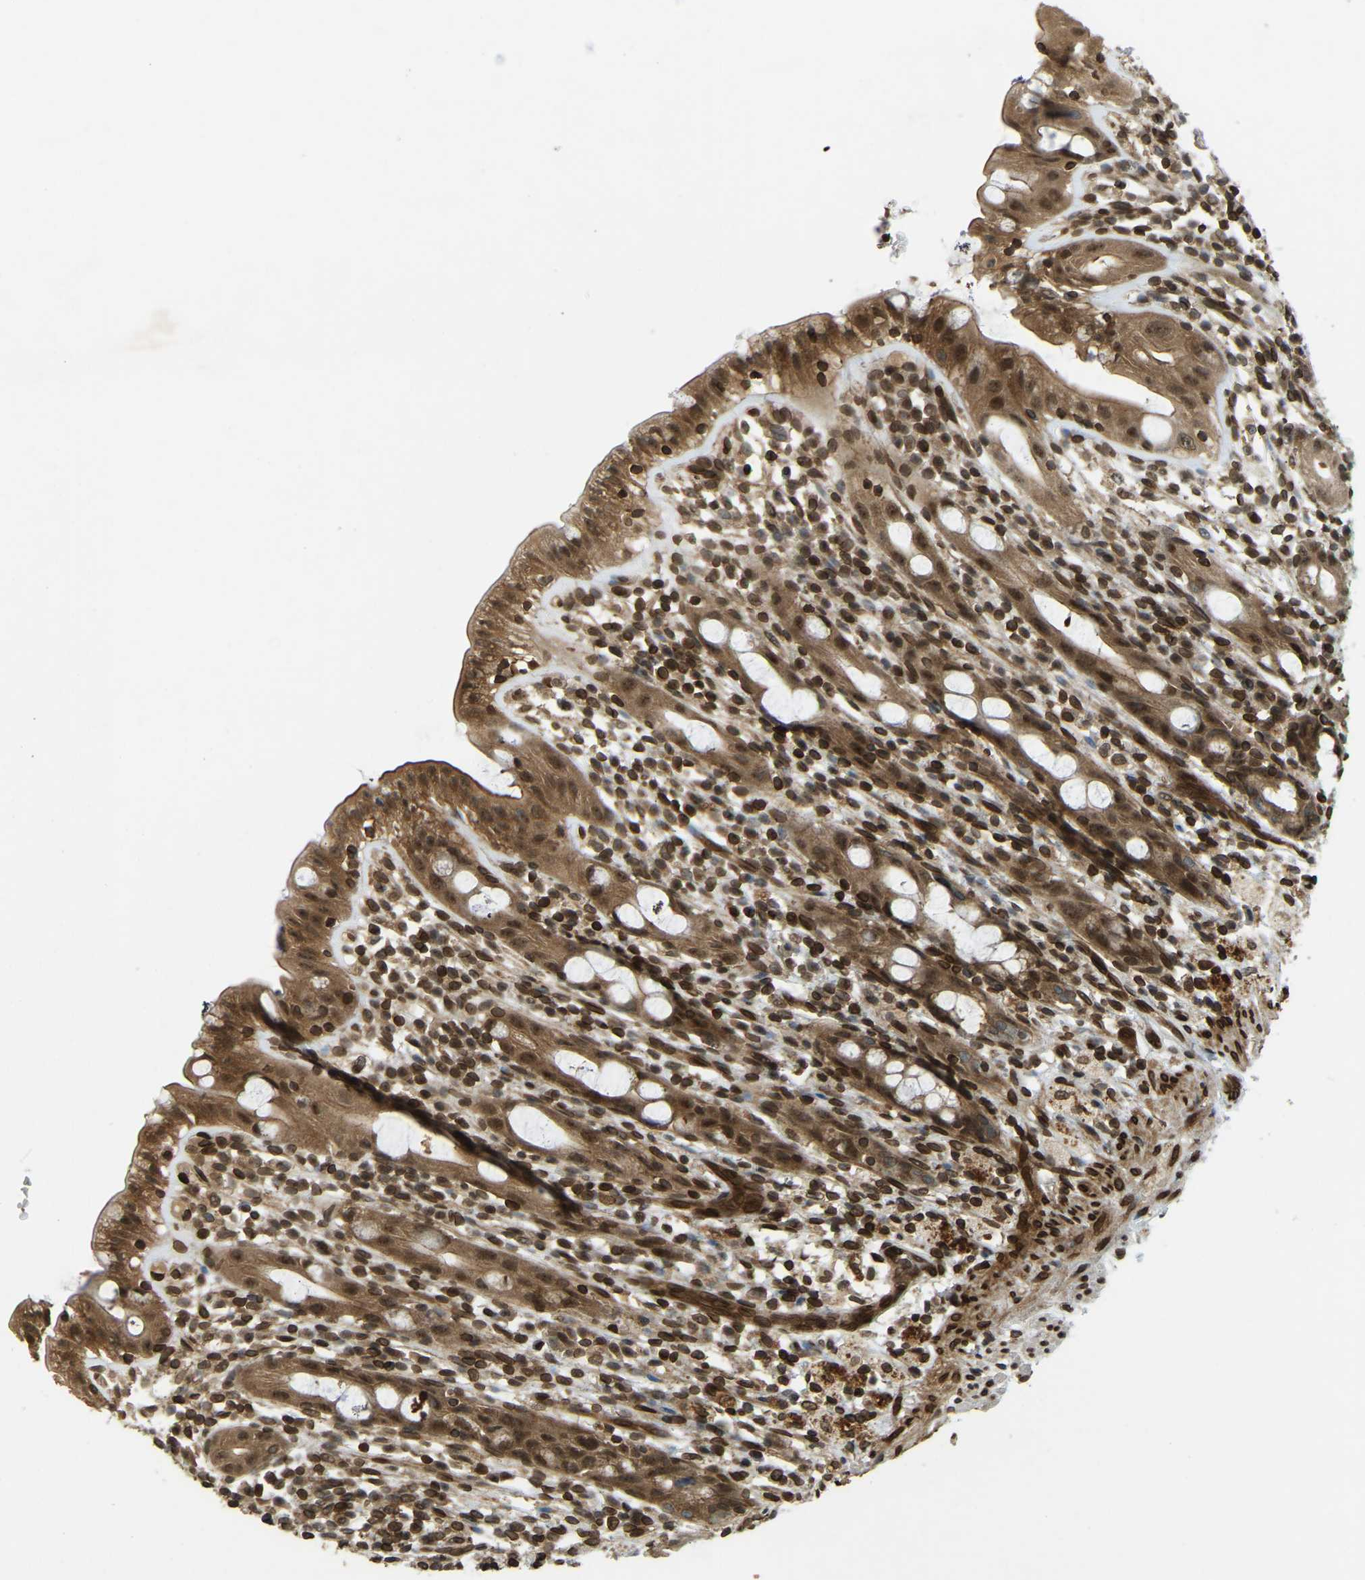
{"staining": {"intensity": "strong", "quantity": ">75%", "location": "cytoplasmic/membranous,nuclear"}, "tissue": "rectum", "cell_type": "Glandular cells", "image_type": "normal", "snomed": [{"axis": "morphology", "description": "Normal tissue, NOS"}, {"axis": "topography", "description": "Rectum"}], "caption": "DAB immunohistochemical staining of benign human rectum shows strong cytoplasmic/membranous,nuclear protein positivity in approximately >75% of glandular cells. The staining was performed using DAB to visualize the protein expression in brown, while the nuclei were stained in blue with hematoxylin (Magnification: 20x).", "gene": "SYNE1", "patient": {"sex": "male", "age": 44}}